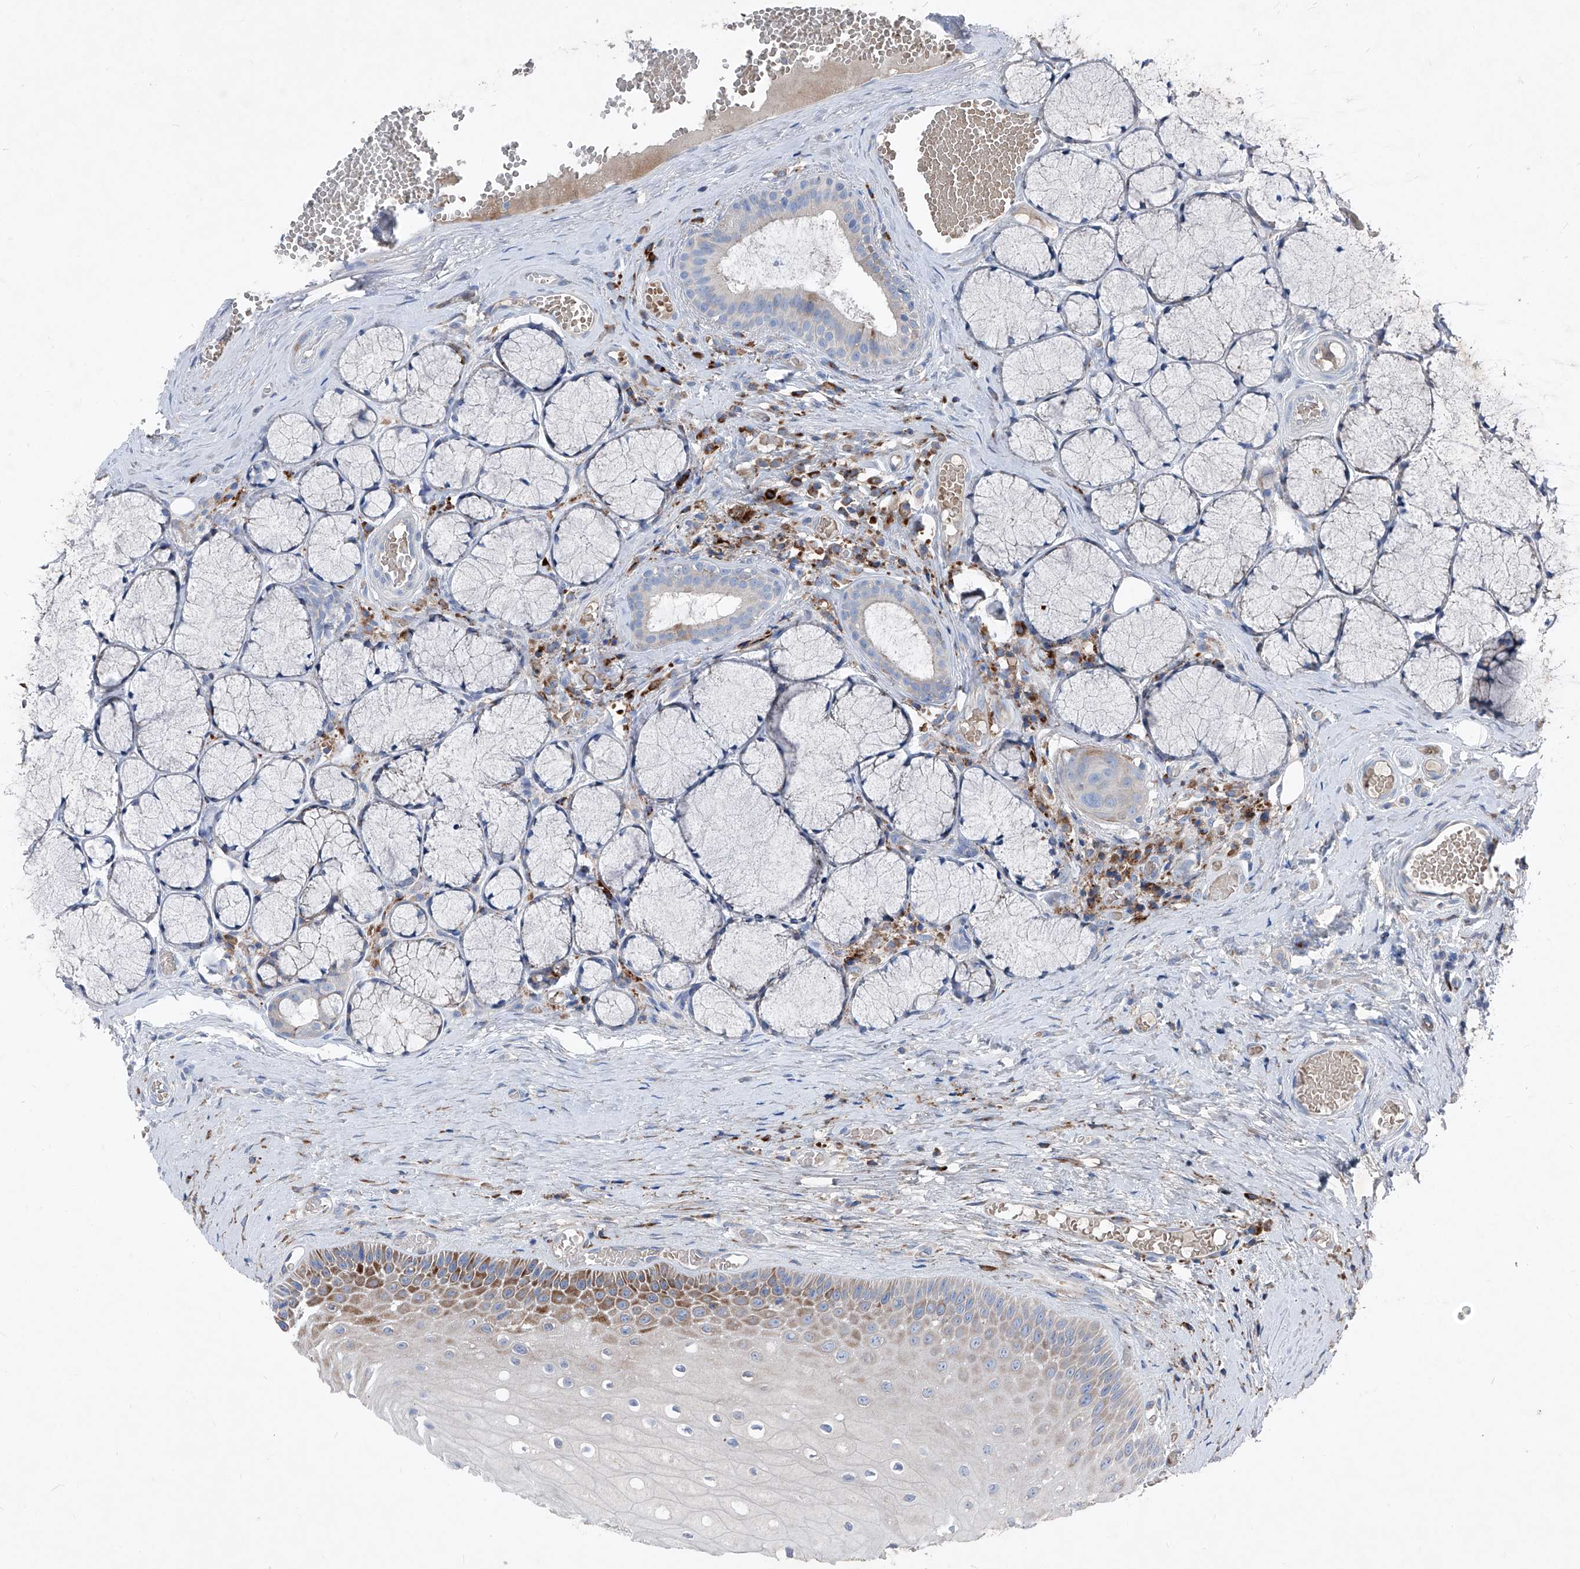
{"staining": {"intensity": "moderate", "quantity": "<25%", "location": "cytoplasmic/membranous"}, "tissue": "oral mucosa", "cell_type": "Squamous epithelial cells", "image_type": "normal", "snomed": [{"axis": "morphology", "description": "Normal tissue, NOS"}, {"axis": "topography", "description": "Oral tissue"}], "caption": "Brown immunohistochemical staining in benign human oral mucosa displays moderate cytoplasmic/membranous positivity in approximately <25% of squamous epithelial cells.", "gene": "IFI27", "patient": {"sex": "male", "age": 66}}